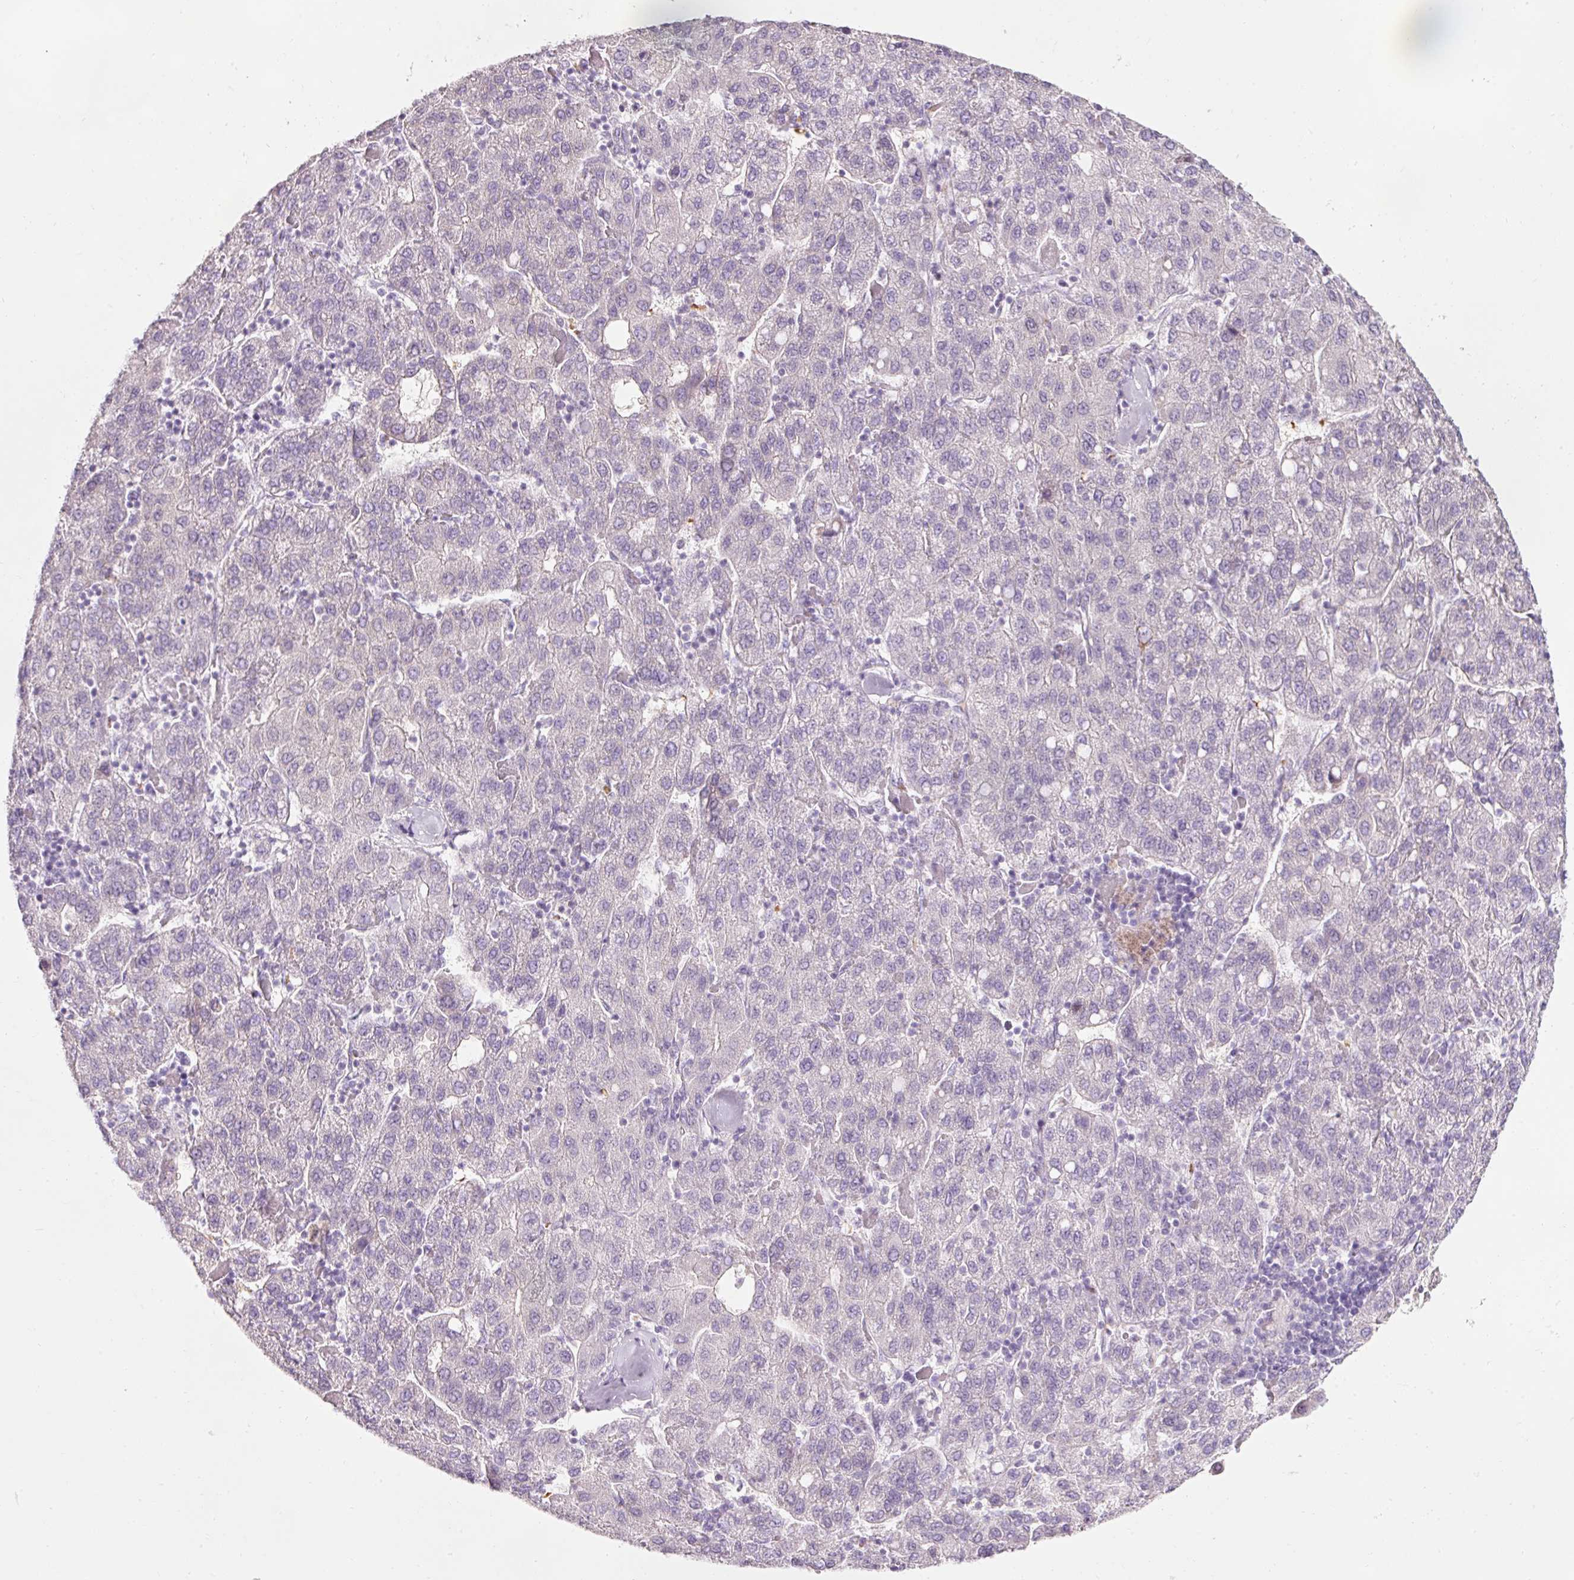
{"staining": {"intensity": "negative", "quantity": "none", "location": "none"}, "tissue": "liver cancer", "cell_type": "Tumor cells", "image_type": "cancer", "snomed": [{"axis": "morphology", "description": "Carcinoma, Hepatocellular, NOS"}, {"axis": "topography", "description": "Liver"}], "caption": "Immunohistochemistry (IHC) micrograph of human liver hepatocellular carcinoma stained for a protein (brown), which demonstrates no expression in tumor cells.", "gene": "DHRS11", "patient": {"sex": "male", "age": 65}}